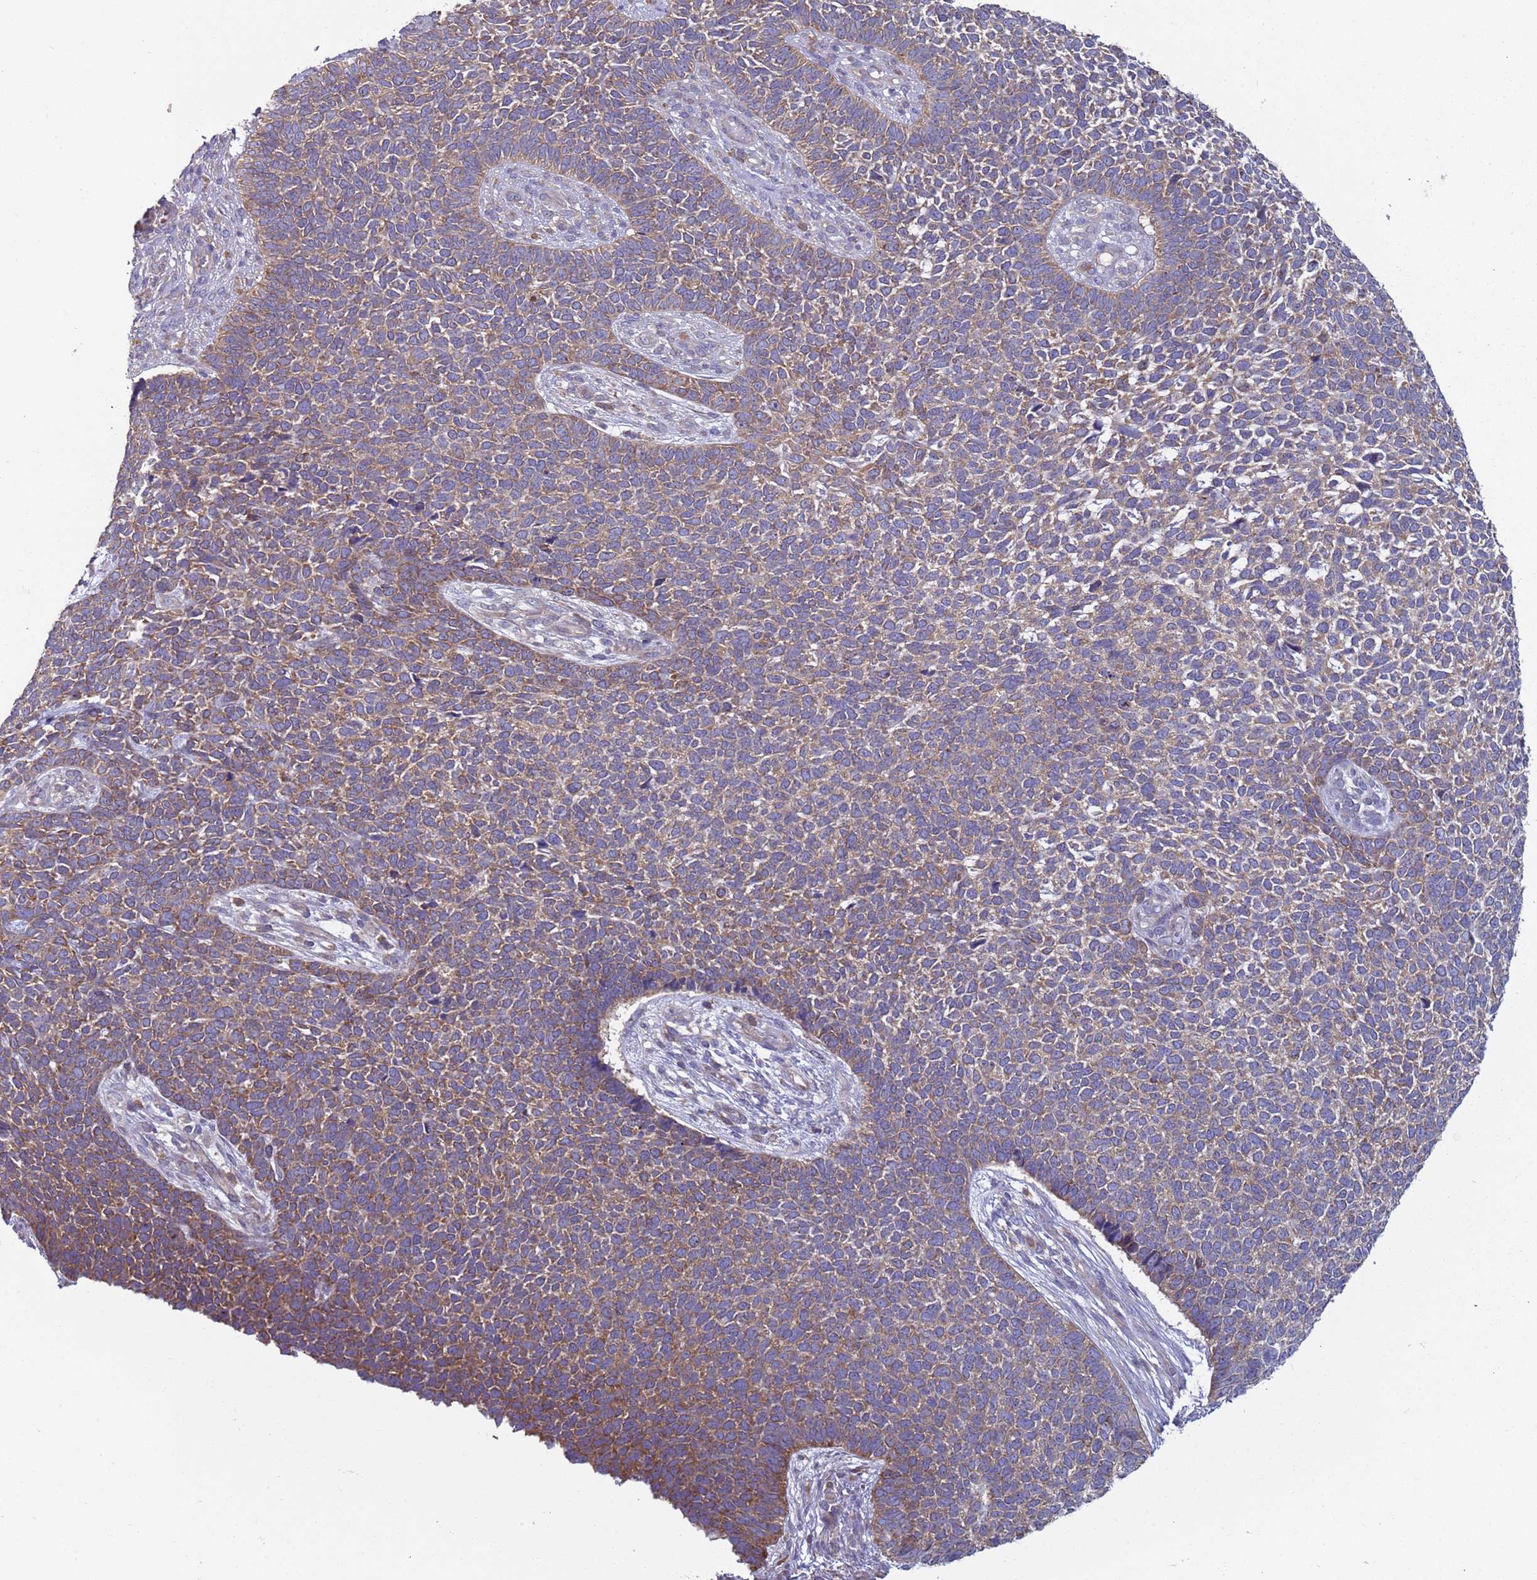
{"staining": {"intensity": "weak", "quantity": ">75%", "location": "cytoplasmic/membranous"}, "tissue": "skin cancer", "cell_type": "Tumor cells", "image_type": "cancer", "snomed": [{"axis": "morphology", "description": "Basal cell carcinoma"}, {"axis": "topography", "description": "Skin"}], "caption": "Tumor cells show low levels of weak cytoplasmic/membranous staining in about >75% of cells in basal cell carcinoma (skin).", "gene": "DIP2B", "patient": {"sex": "female", "age": 84}}